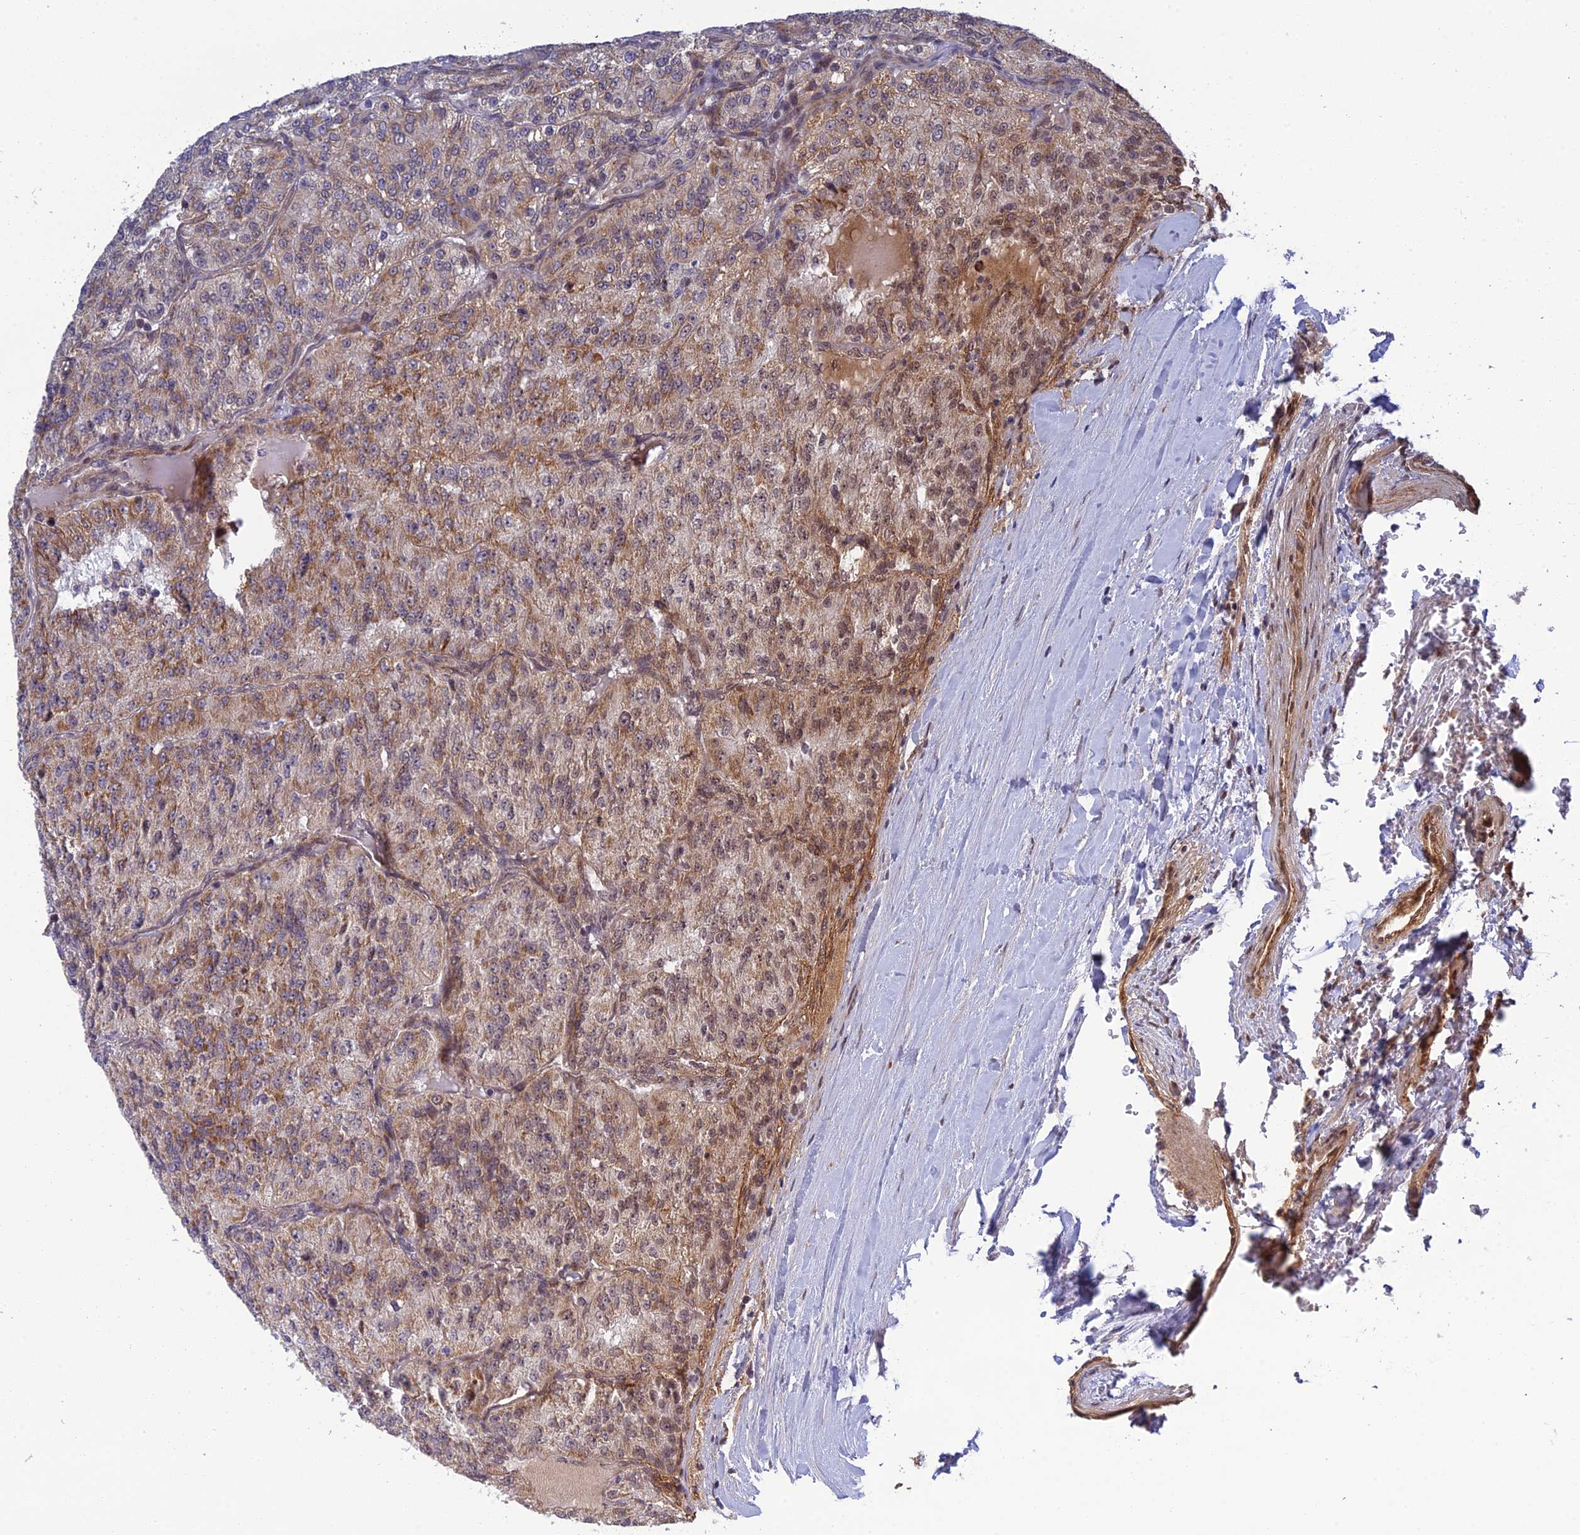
{"staining": {"intensity": "moderate", "quantity": "25%-75%", "location": "cytoplasmic/membranous,nuclear"}, "tissue": "renal cancer", "cell_type": "Tumor cells", "image_type": "cancer", "snomed": [{"axis": "morphology", "description": "Adenocarcinoma, NOS"}, {"axis": "topography", "description": "Kidney"}], "caption": "Renal cancer tissue reveals moderate cytoplasmic/membranous and nuclear expression in approximately 25%-75% of tumor cells The staining was performed using DAB (3,3'-diaminobenzidine), with brown indicating positive protein expression. Nuclei are stained blue with hematoxylin.", "gene": "REXO1", "patient": {"sex": "female", "age": 63}}